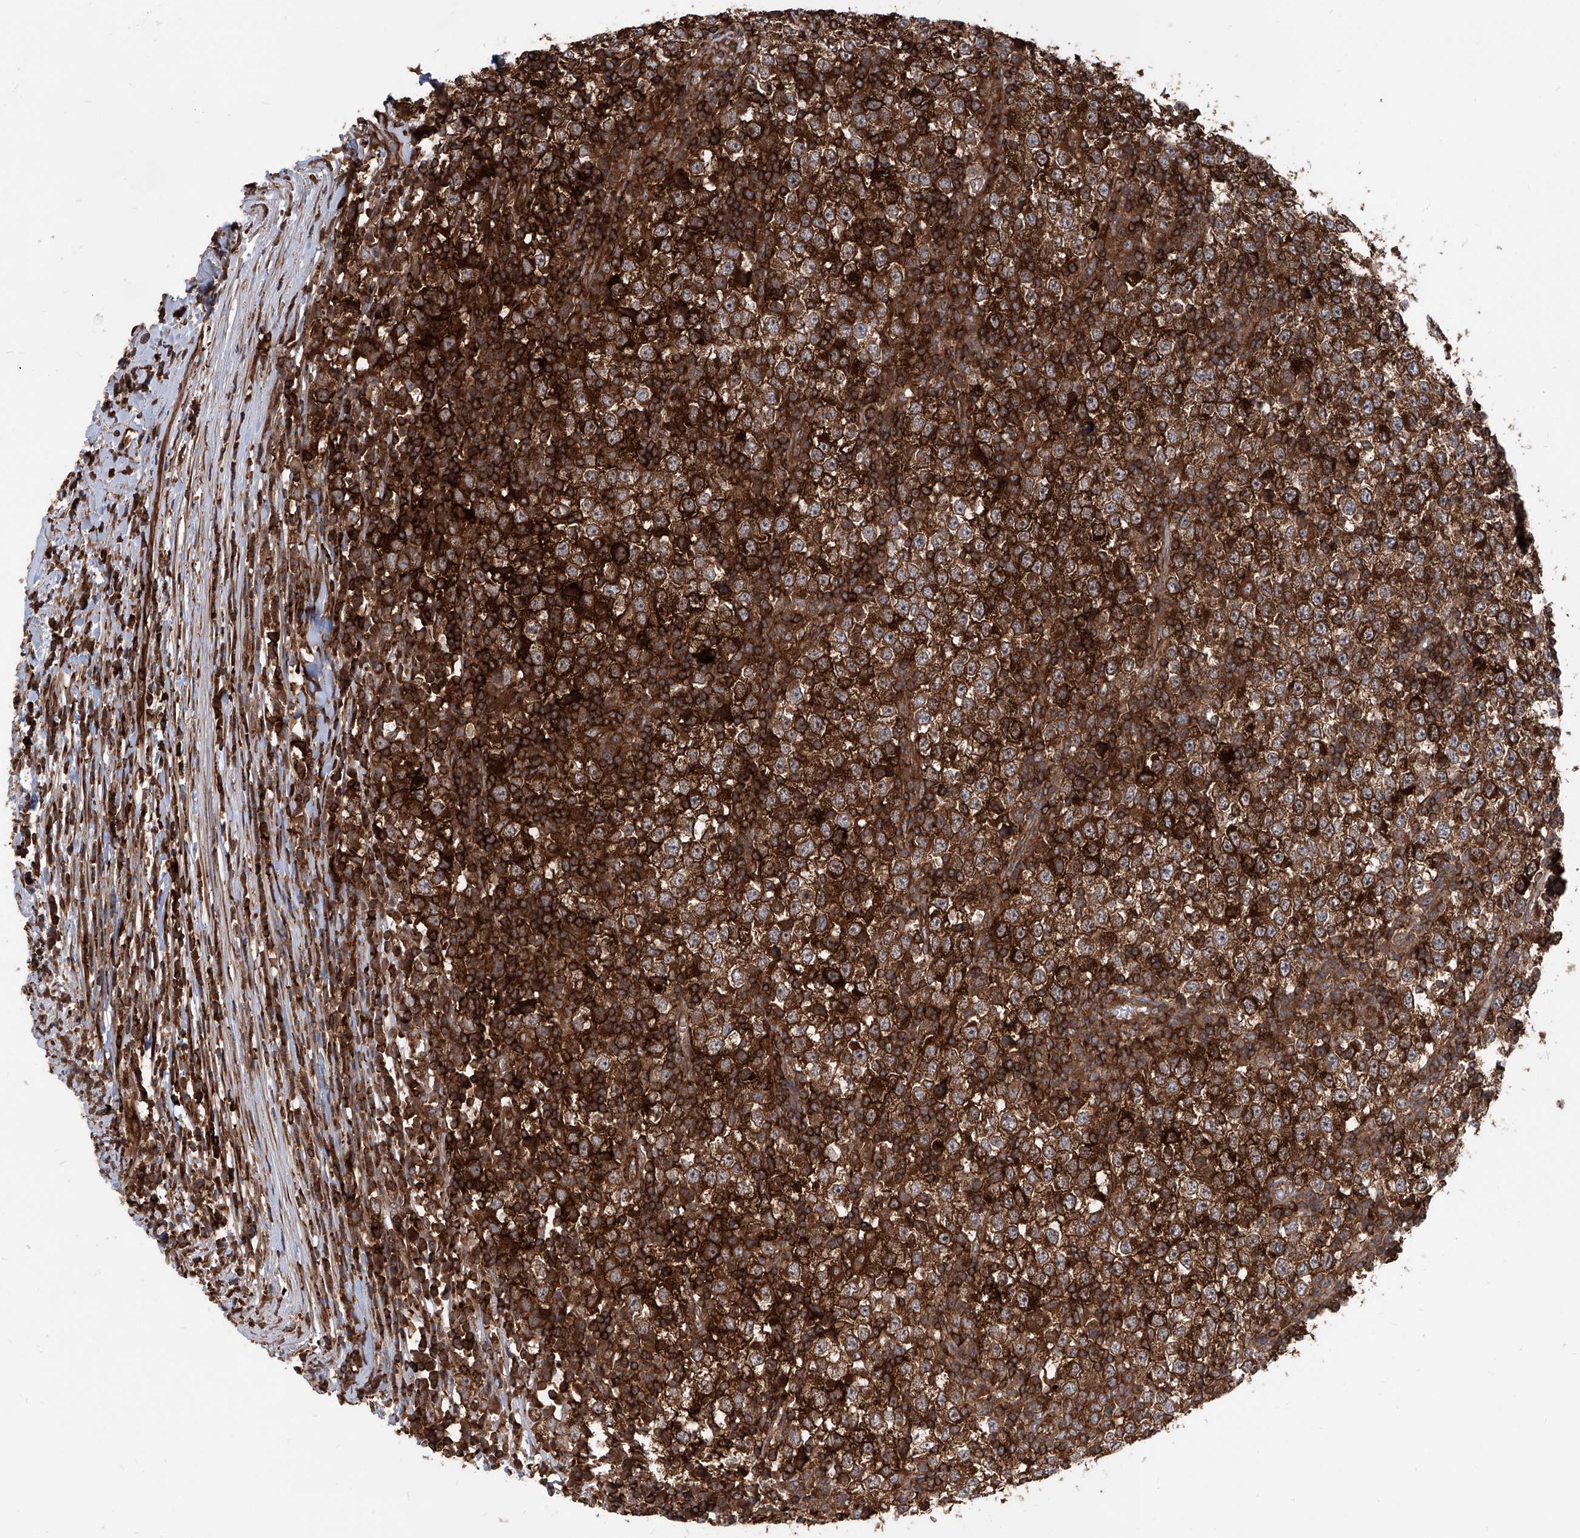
{"staining": {"intensity": "strong", "quantity": ">75%", "location": "cytoplasmic/membranous"}, "tissue": "testis cancer", "cell_type": "Tumor cells", "image_type": "cancer", "snomed": [{"axis": "morphology", "description": "Seminoma, NOS"}, {"axis": "topography", "description": "Testis"}], "caption": "A brown stain labels strong cytoplasmic/membranous expression of a protein in human testis cancer (seminoma) tumor cells.", "gene": "MAGED2", "patient": {"sex": "male", "age": 65}}